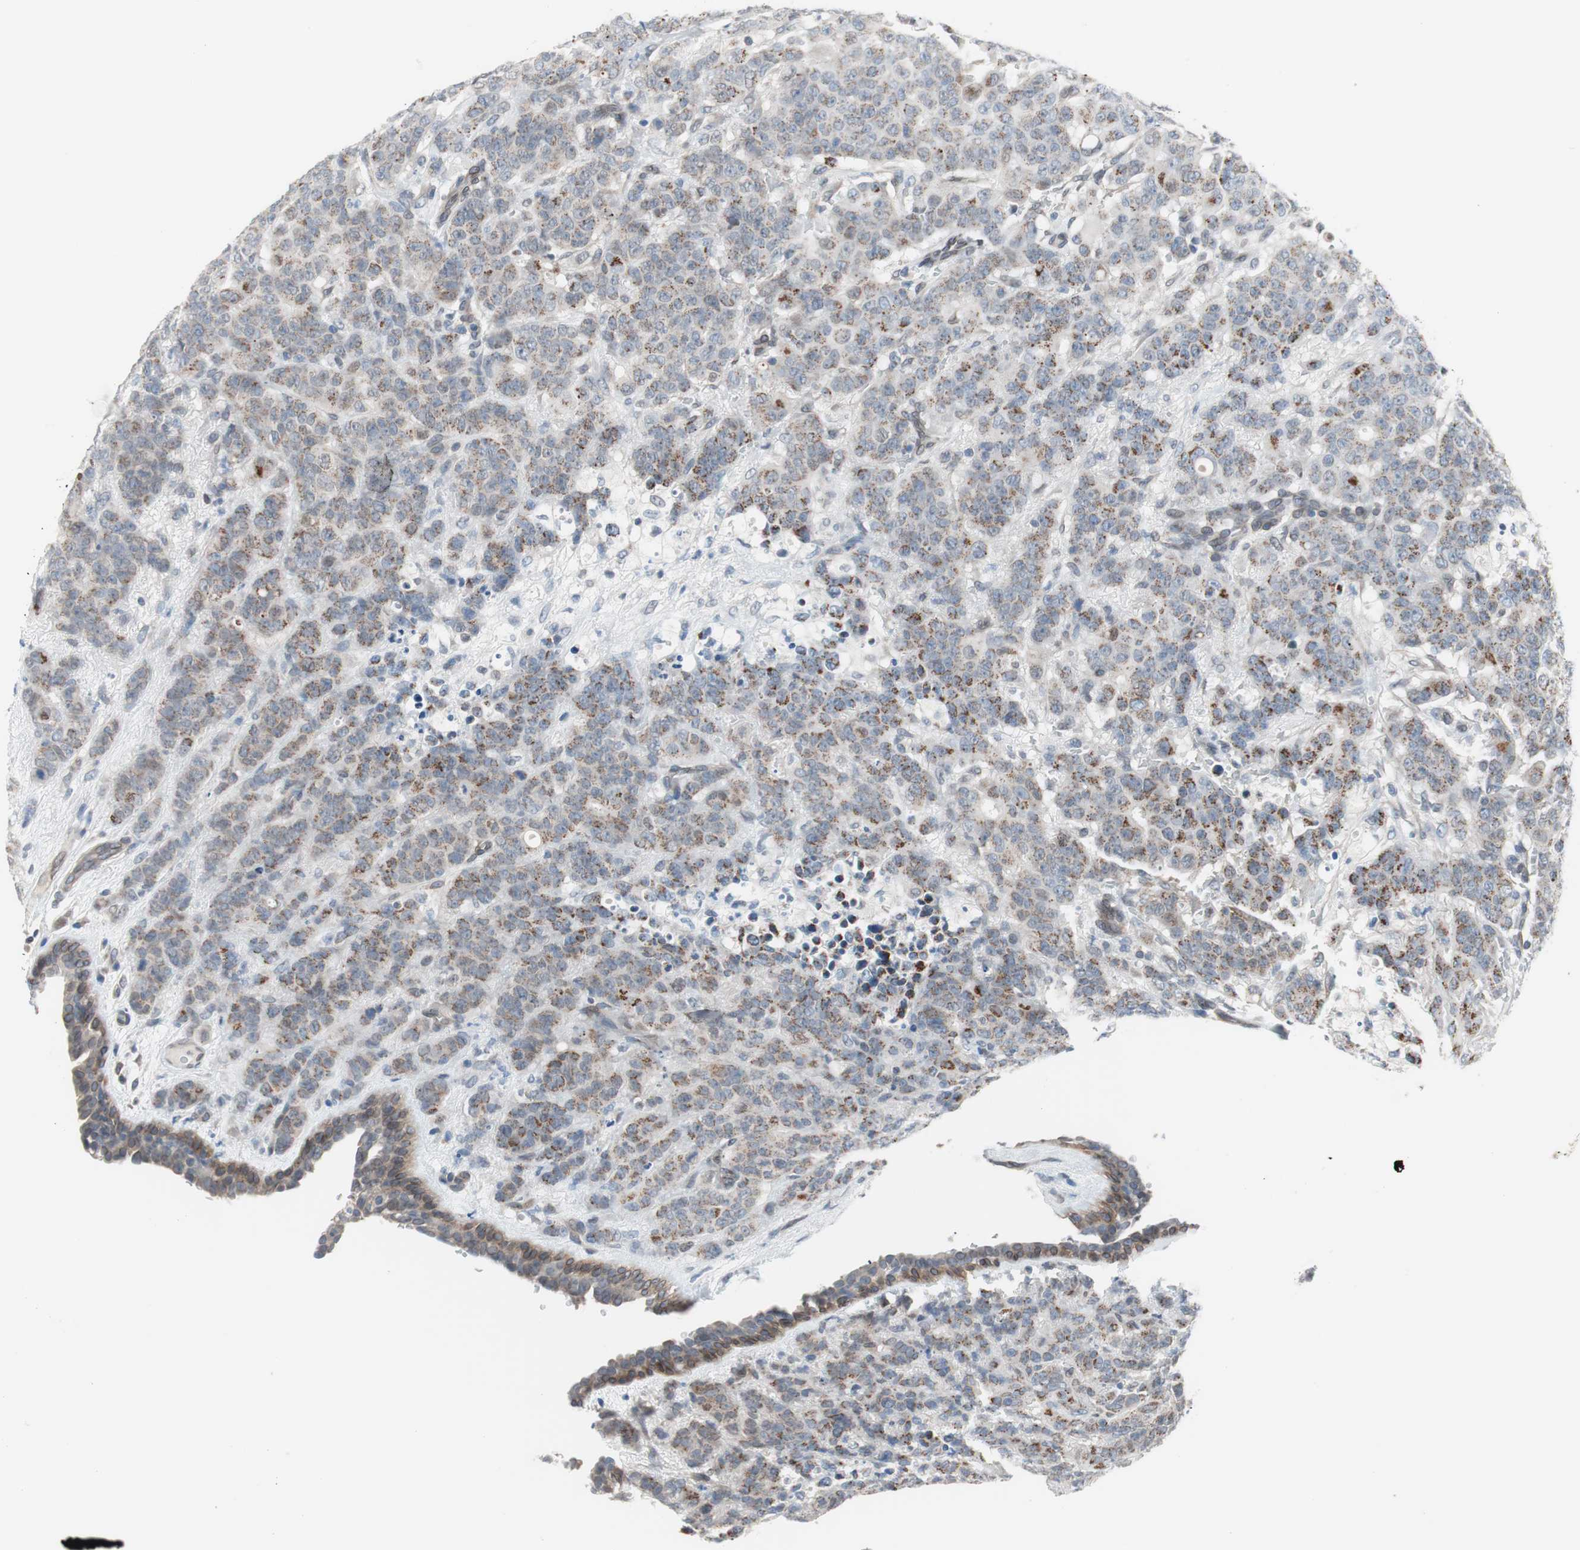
{"staining": {"intensity": "moderate", "quantity": "25%-75%", "location": "cytoplasmic/membranous"}, "tissue": "breast cancer", "cell_type": "Tumor cells", "image_type": "cancer", "snomed": [{"axis": "morphology", "description": "Duct carcinoma"}, {"axis": "topography", "description": "Breast"}], "caption": "The micrograph displays a brown stain indicating the presence of a protein in the cytoplasmic/membranous of tumor cells in infiltrating ductal carcinoma (breast).", "gene": "ARNT2", "patient": {"sex": "female", "age": 40}}